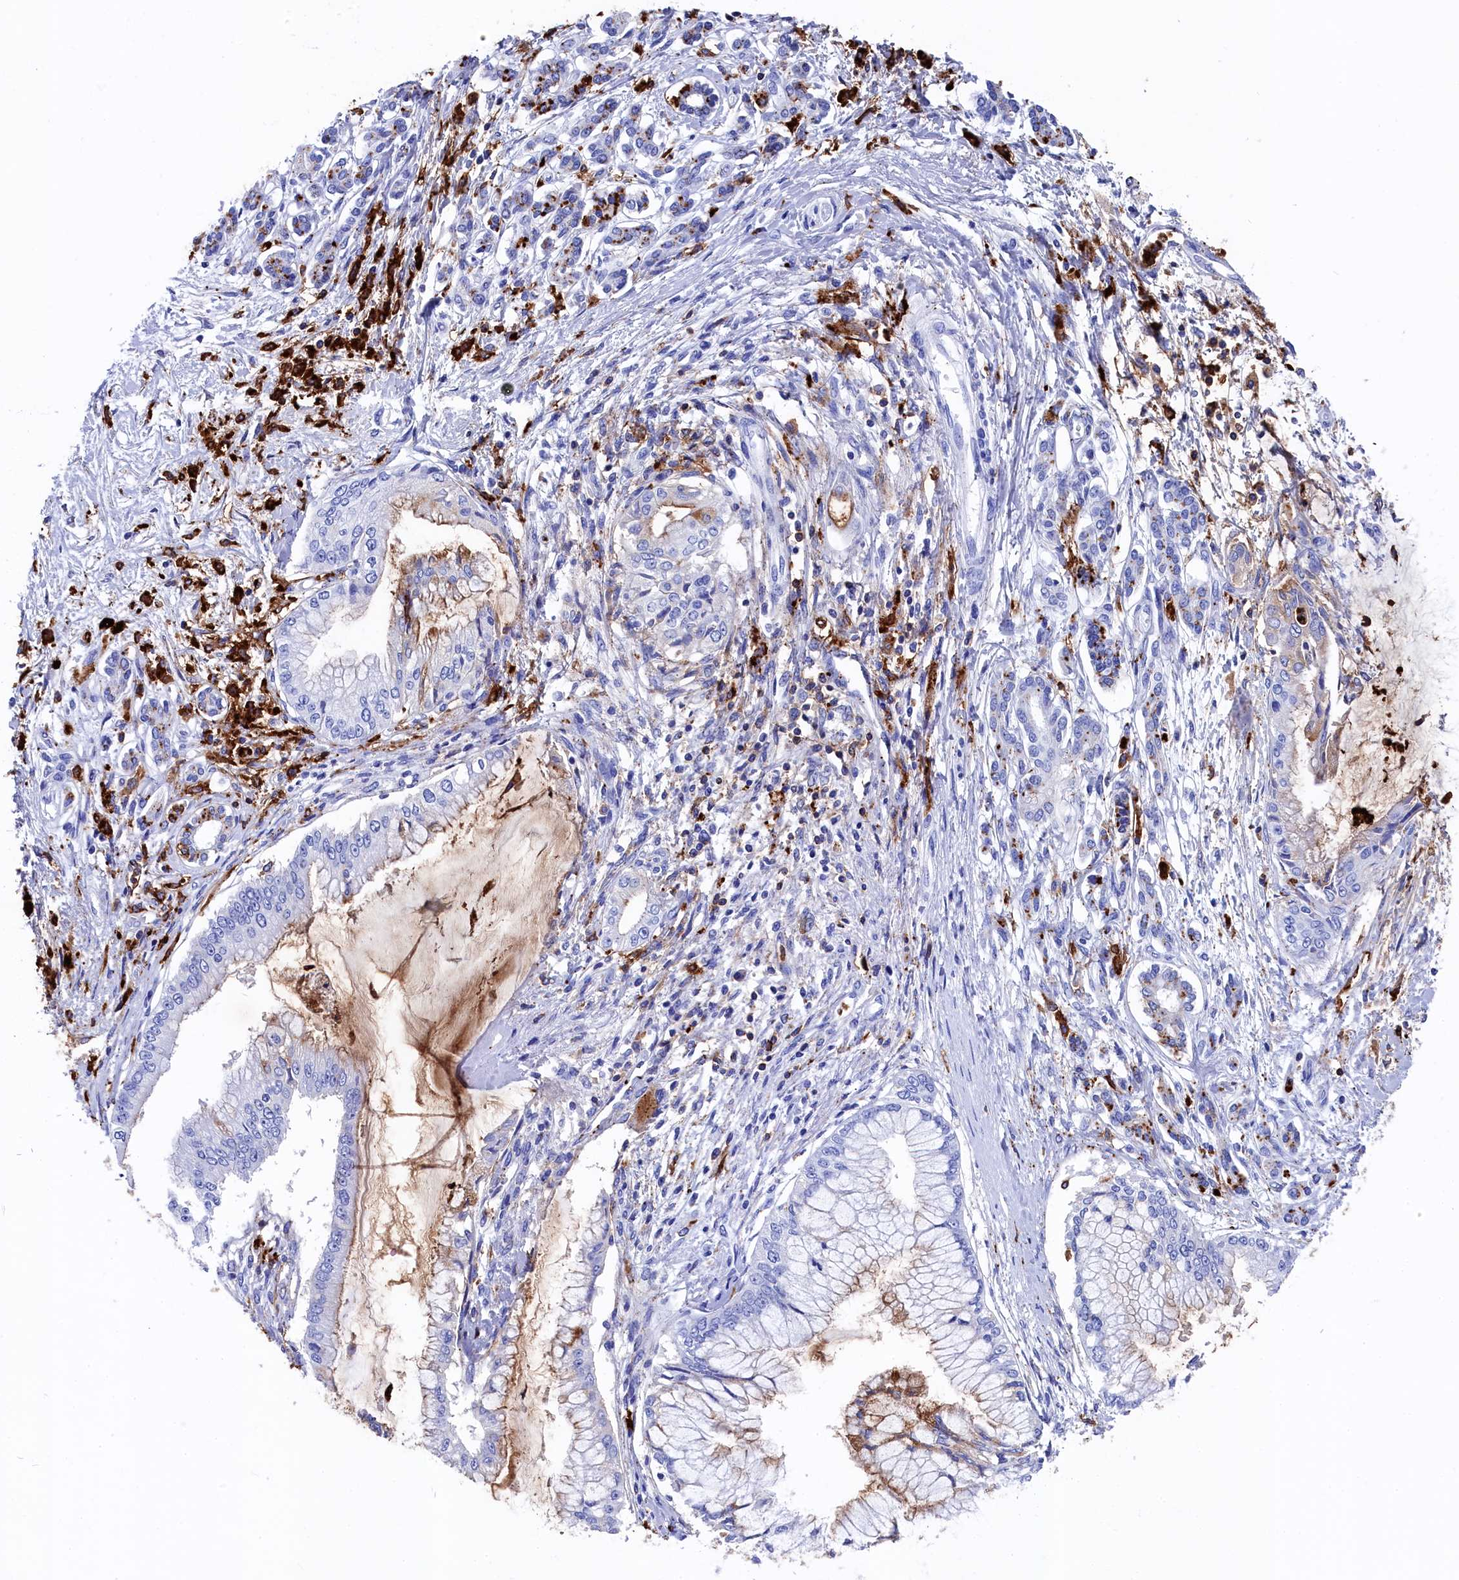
{"staining": {"intensity": "moderate", "quantity": "<25%", "location": "cytoplasmic/membranous"}, "tissue": "pancreatic cancer", "cell_type": "Tumor cells", "image_type": "cancer", "snomed": [{"axis": "morphology", "description": "Adenocarcinoma, NOS"}, {"axis": "topography", "description": "Pancreas"}], "caption": "A micrograph showing moderate cytoplasmic/membranous expression in approximately <25% of tumor cells in adenocarcinoma (pancreatic), as visualized by brown immunohistochemical staining.", "gene": "PLAC8", "patient": {"sex": "male", "age": 58}}